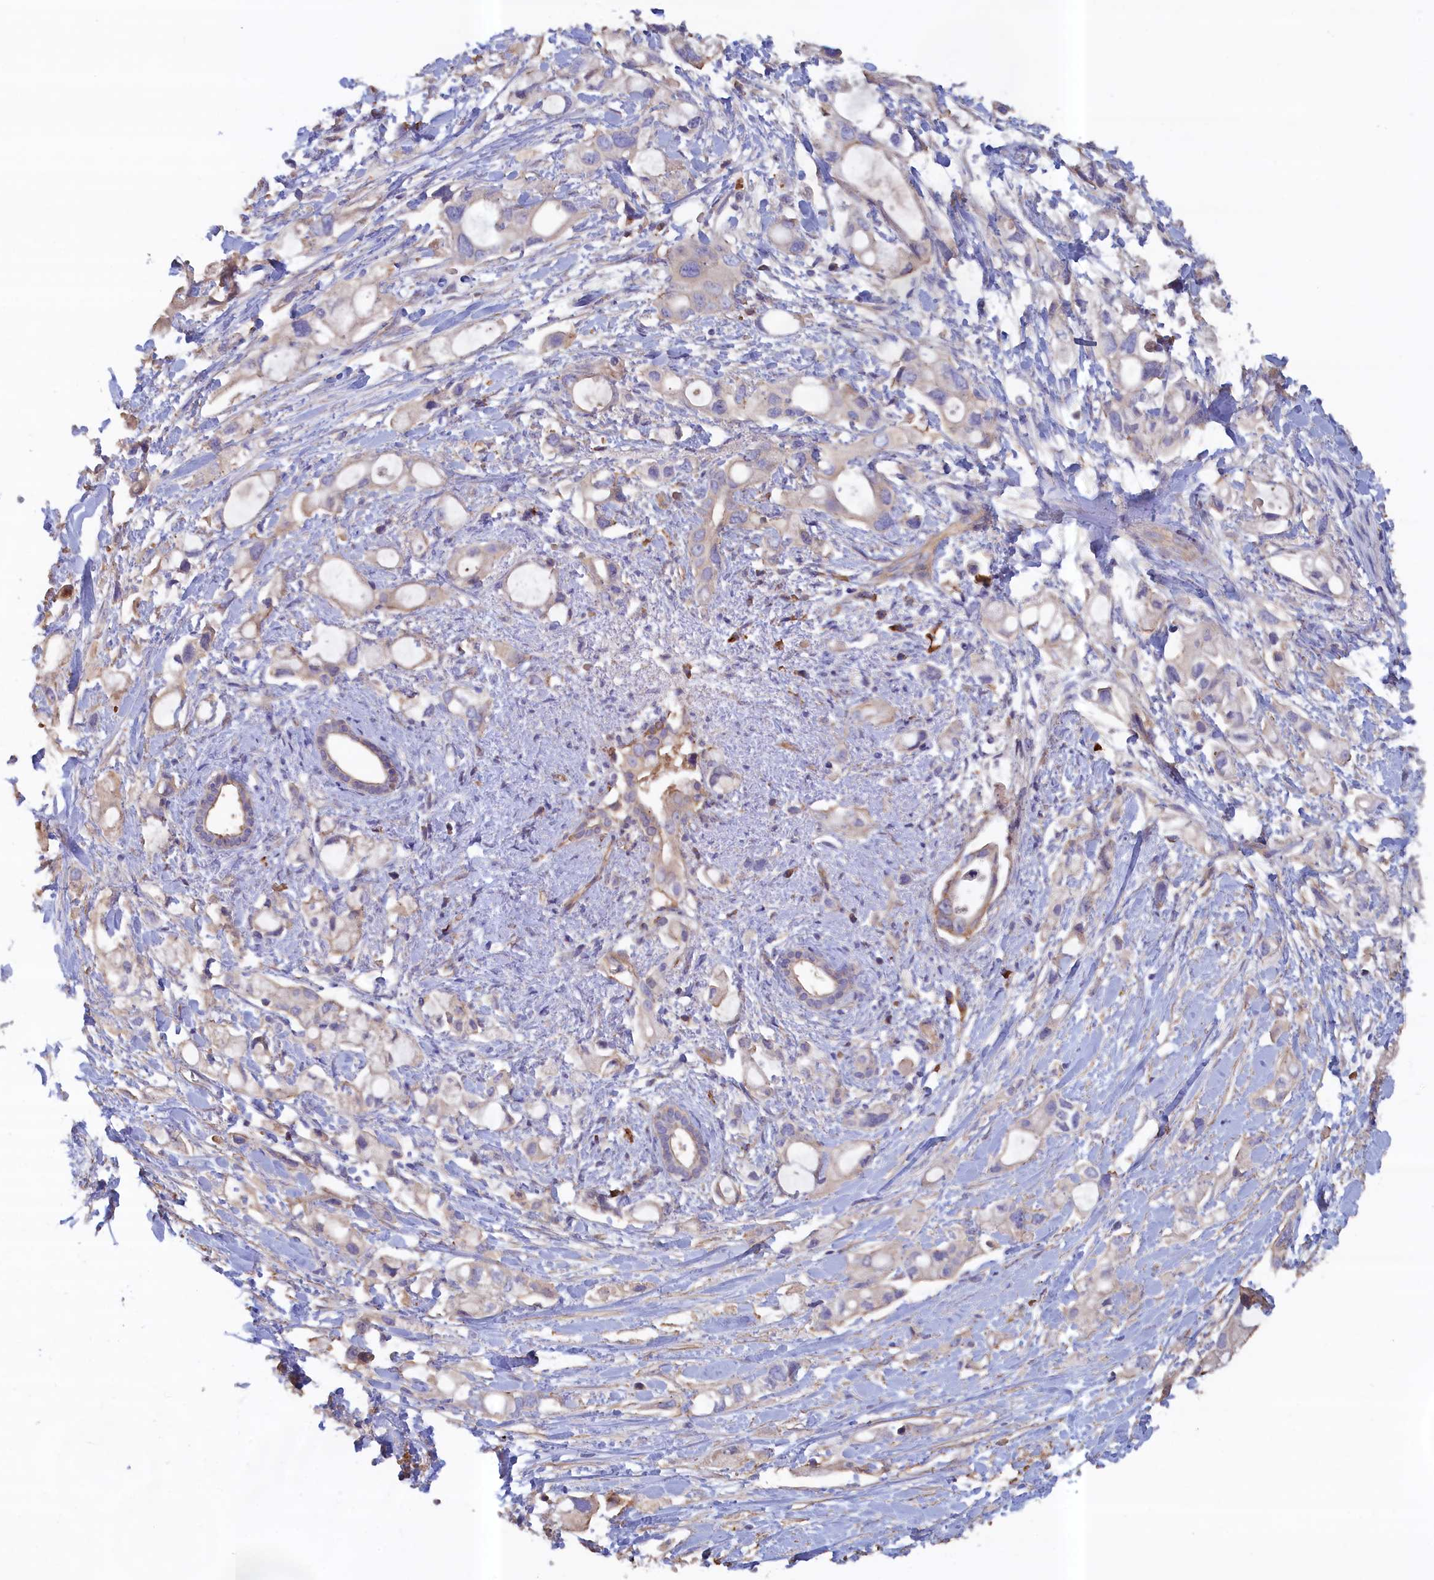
{"staining": {"intensity": "weak", "quantity": "<25%", "location": "cytoplasmic/membranous"}, "tissue": "pancreatic cancer", "cell_type": "Tumor cells", "image_type": "cancer", "snomed": [{"axis": "morphology", "description": "Adenocarcinoma, NOS"}, {"axis": "topography", "description": "Pancreas"}], "caption": "Tumor cells show no significant staining in pancreatic cancer.", "gene": "ANKRD2", "patient": {"sex": "female", "age": 56}}